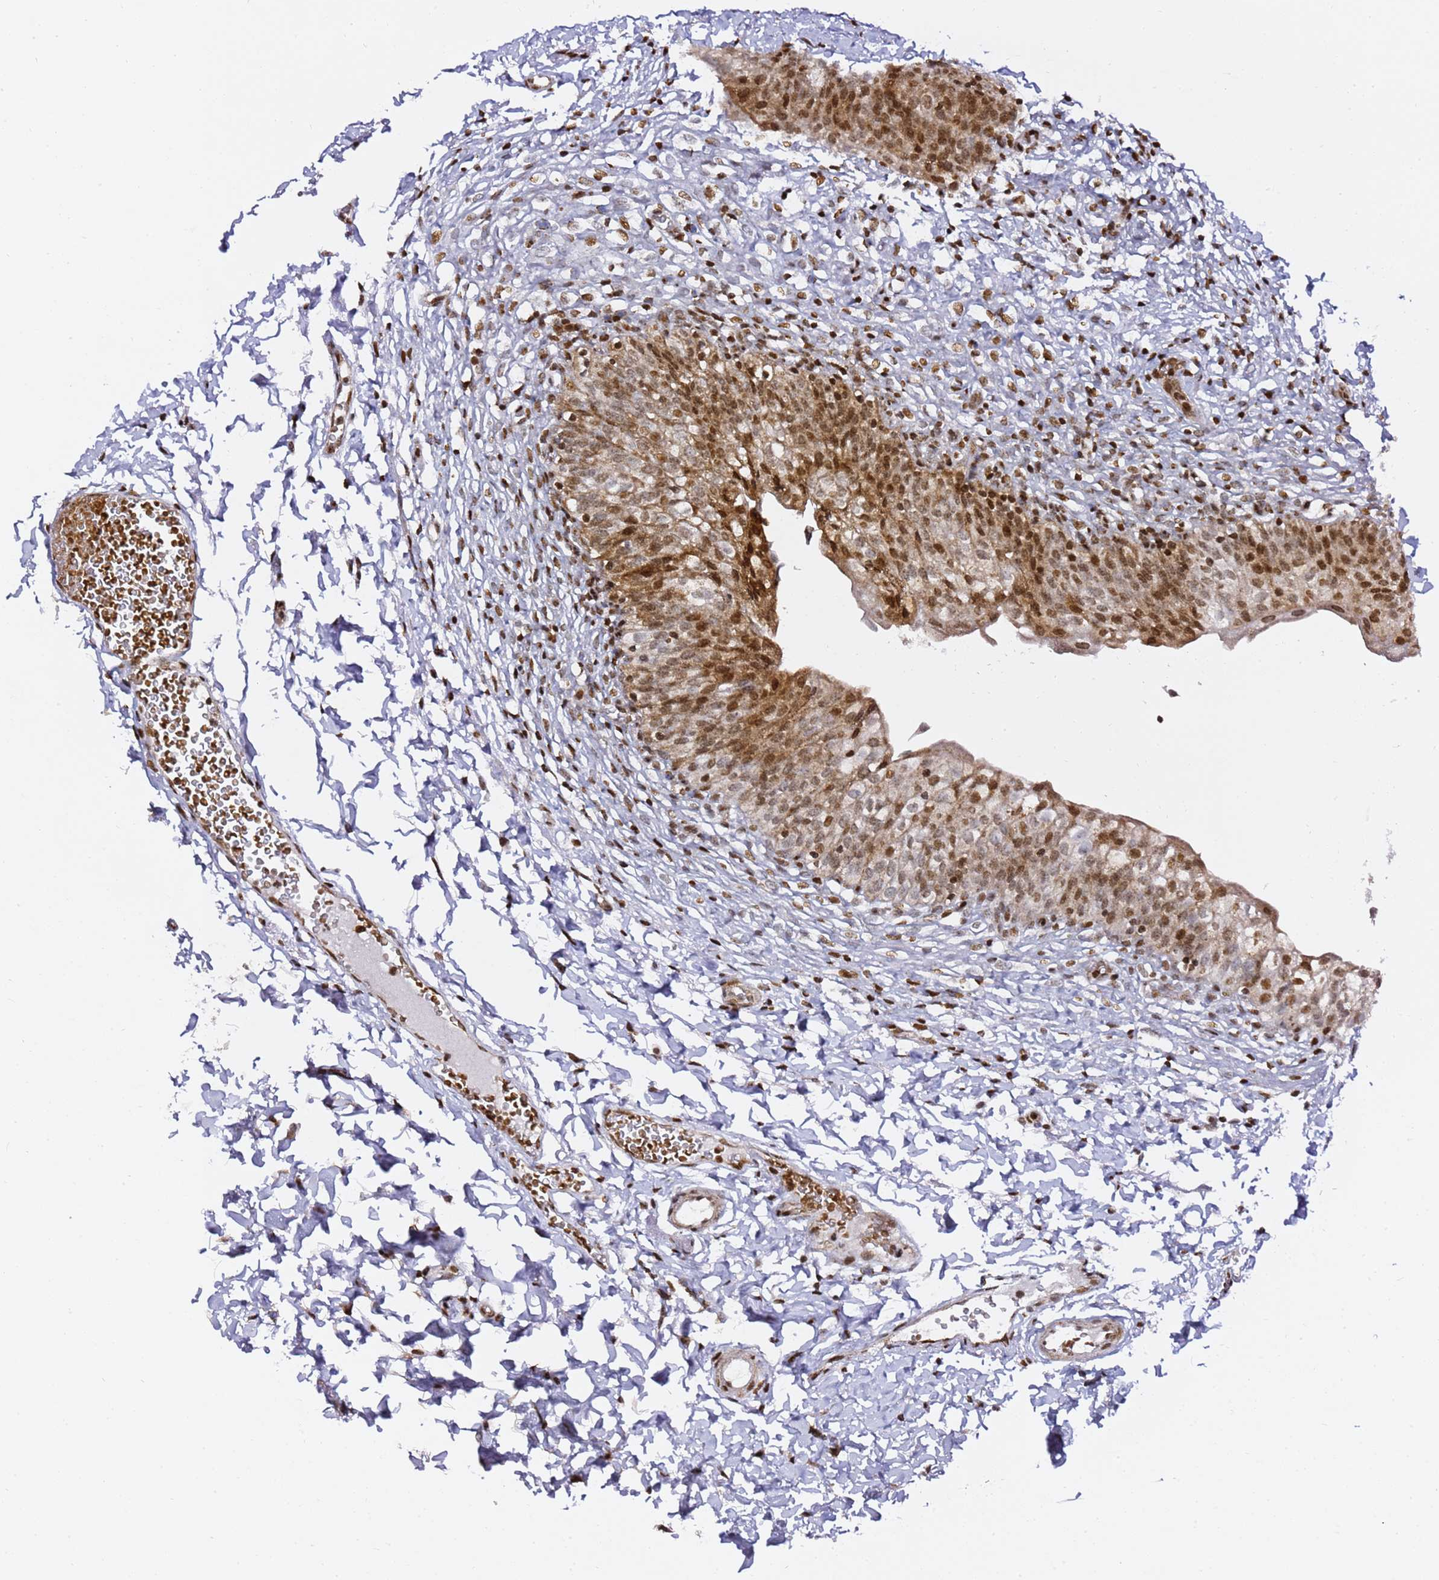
{"staining": {"intensity": "moderate", "quantity": ">75%", "location": "cytoplasmic/membranous,nuclear"}, "tissue": "urinary bladder", "cell_type": "Urothelial cells", "image_type": "normal", "snomed": [{"axis": "morphology", "description": "Normal tissue, NOS"}, {"axis": "topography", "description": "Urinary bladder"}], "caption": "Protein staining demonstrates moderate cytoplasmic/membranous,nuclear positivity in about >75% of urothelial cells in normal urinary bladder.", "gene": "GBP2", "patient": {"sex": "male", "age": 55}}